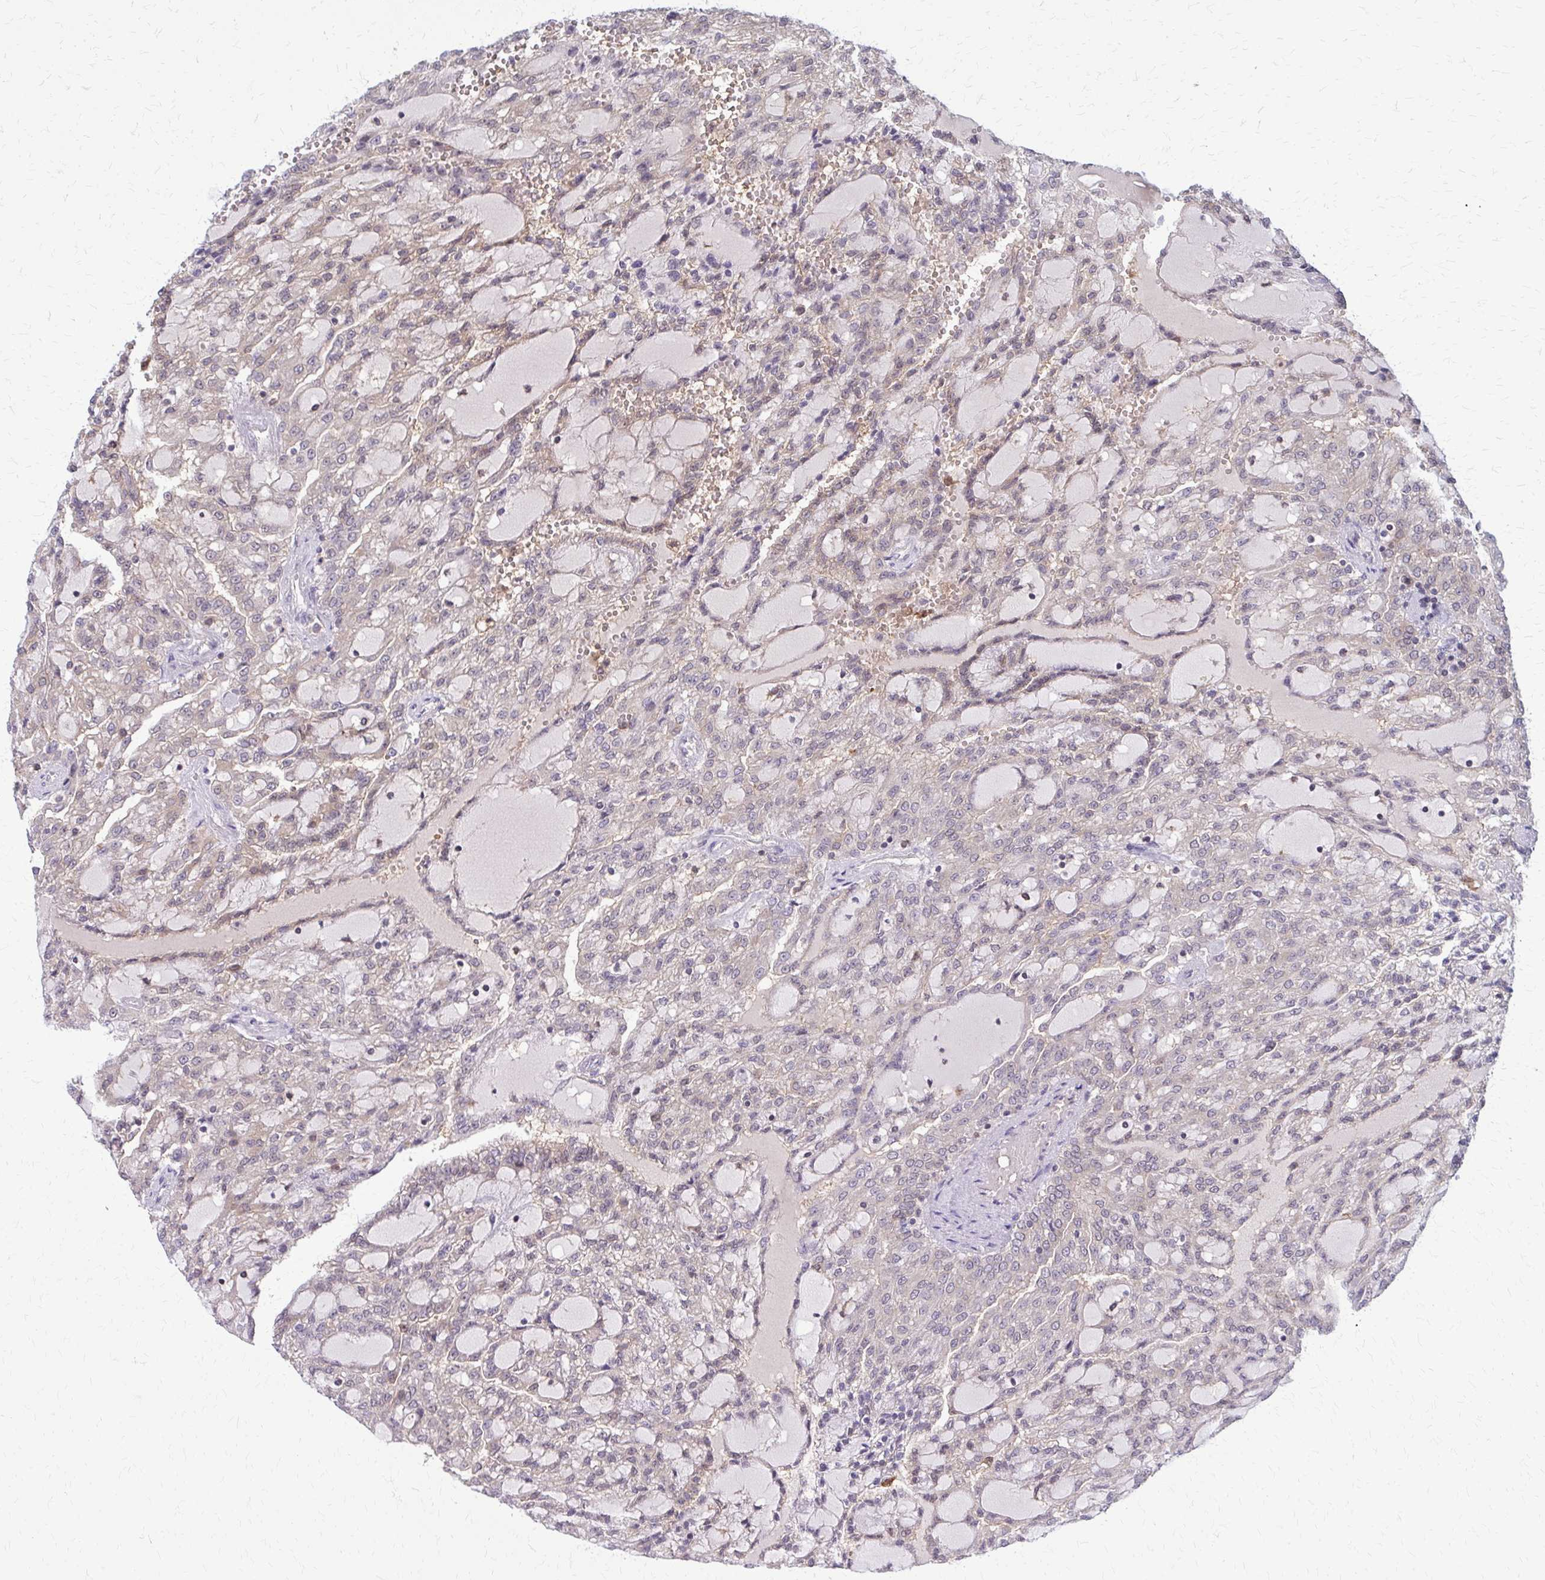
{"staining": {"intensity": "negative", "quantity": "none", "location": "none"}, "tissue": "renal cancer", "cell_type": "Tumor cells", "image_type": "cancer", "snomed": [{"axis": "morphology", "description": "Adenocarcinoma, NOS"}, {"axis": "topography", "description": "Kidney"}], "caption": "Immunohistochemistry of human renal cancer shows no expression in tumor cells. (DAB immunohistochemistry (IHC), high magnification).", "gene": "DBI", "patient": {"sex": "male", "age": 63}}